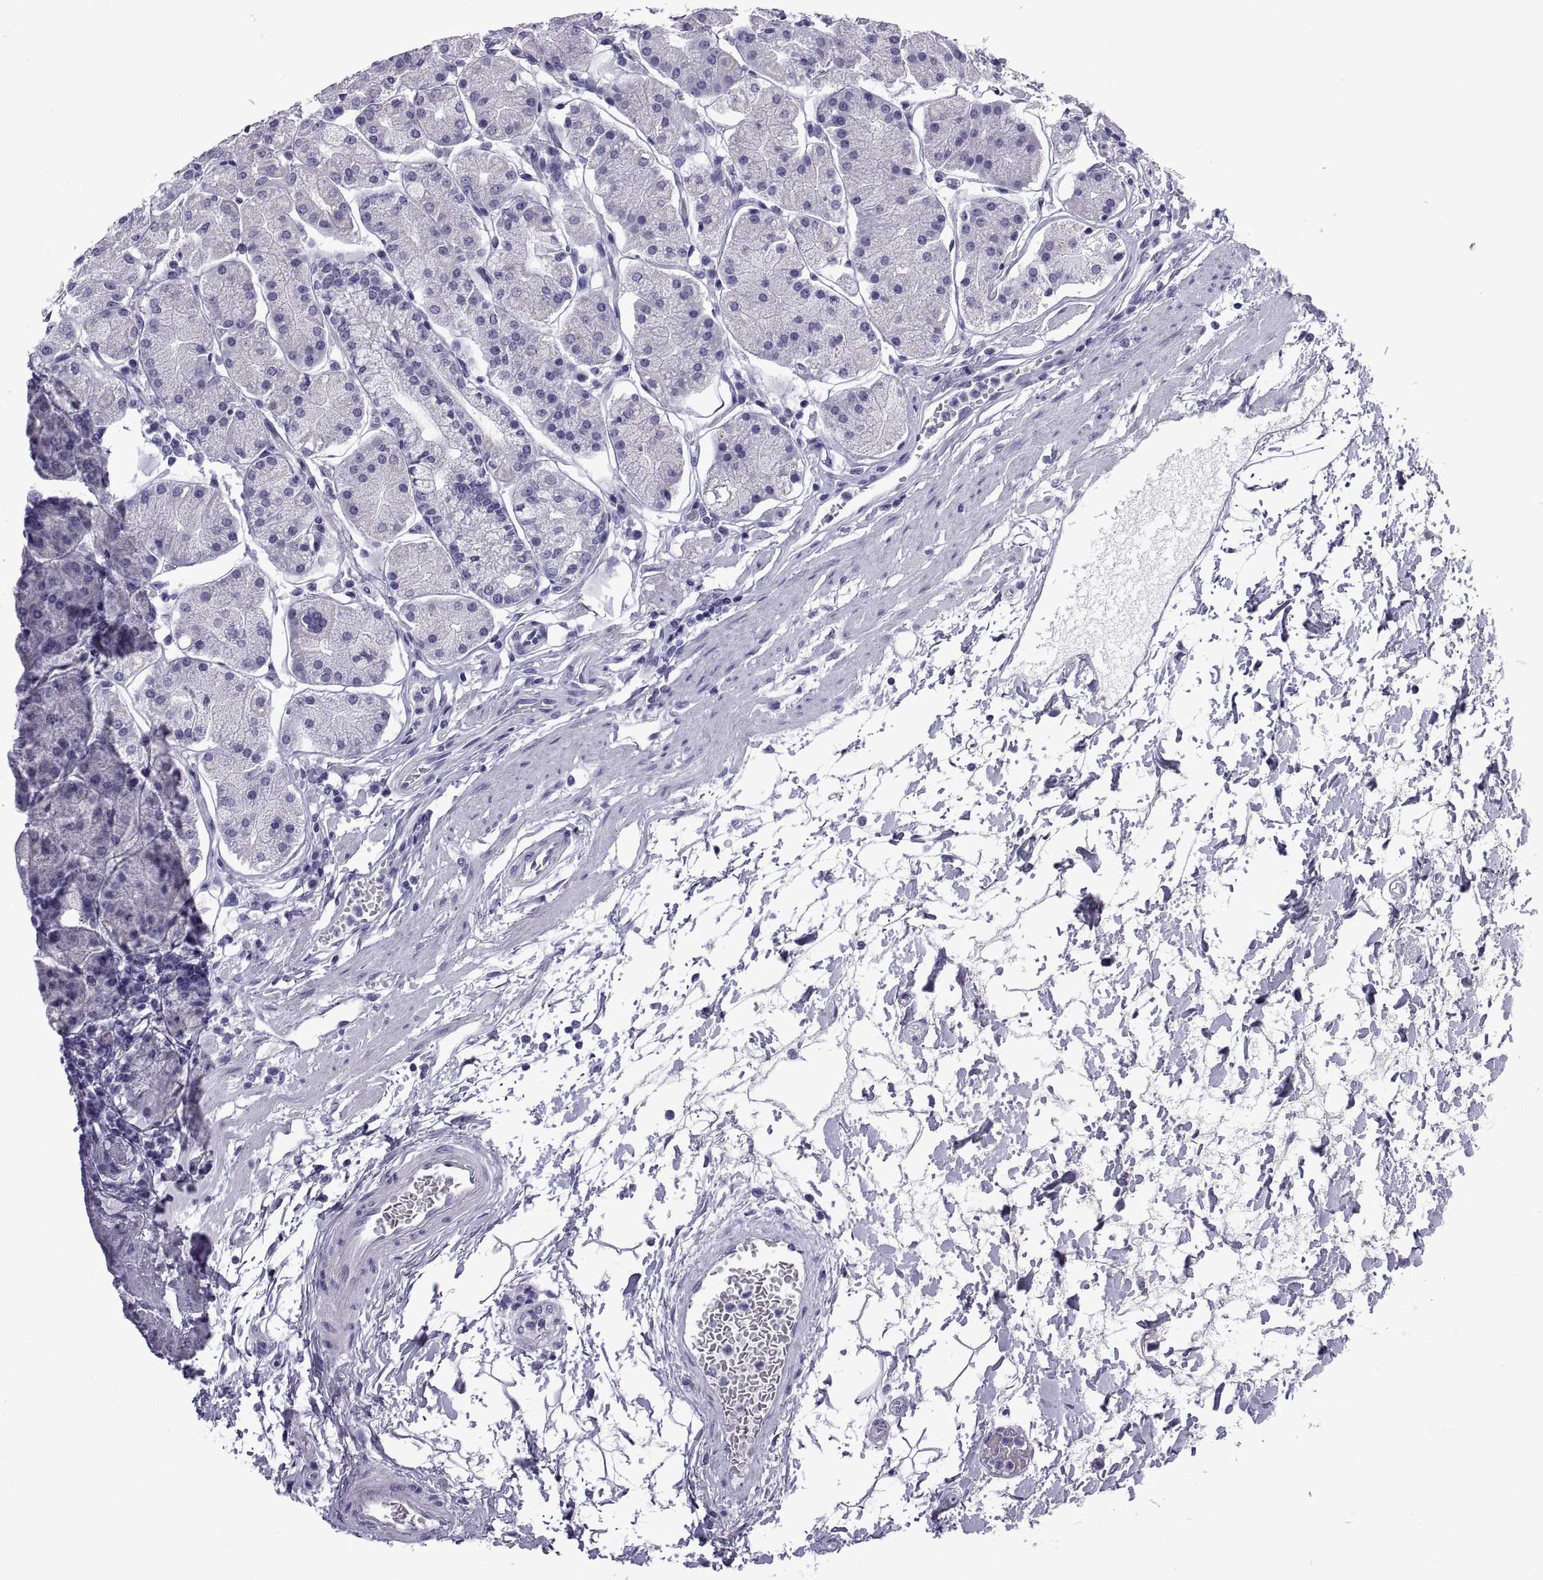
{"staining": {"intensity": "negative", "quantity": "none", "location": "none"}, "tissue": "stomach", "cell_type": "Glandular cells", "image_type": "normal", "snomed": [{"axis": "morphology", "description": "Normal tissue, NOS"}, {"axis": "topography", "description": "Stomach"}], "caption": "Glandular cells show no significant protein positivity in unremarkable stomach. Nuclei are stained in blue.", "gene": "CRISP1", "patient": {"sex": "male", "age": 54}}